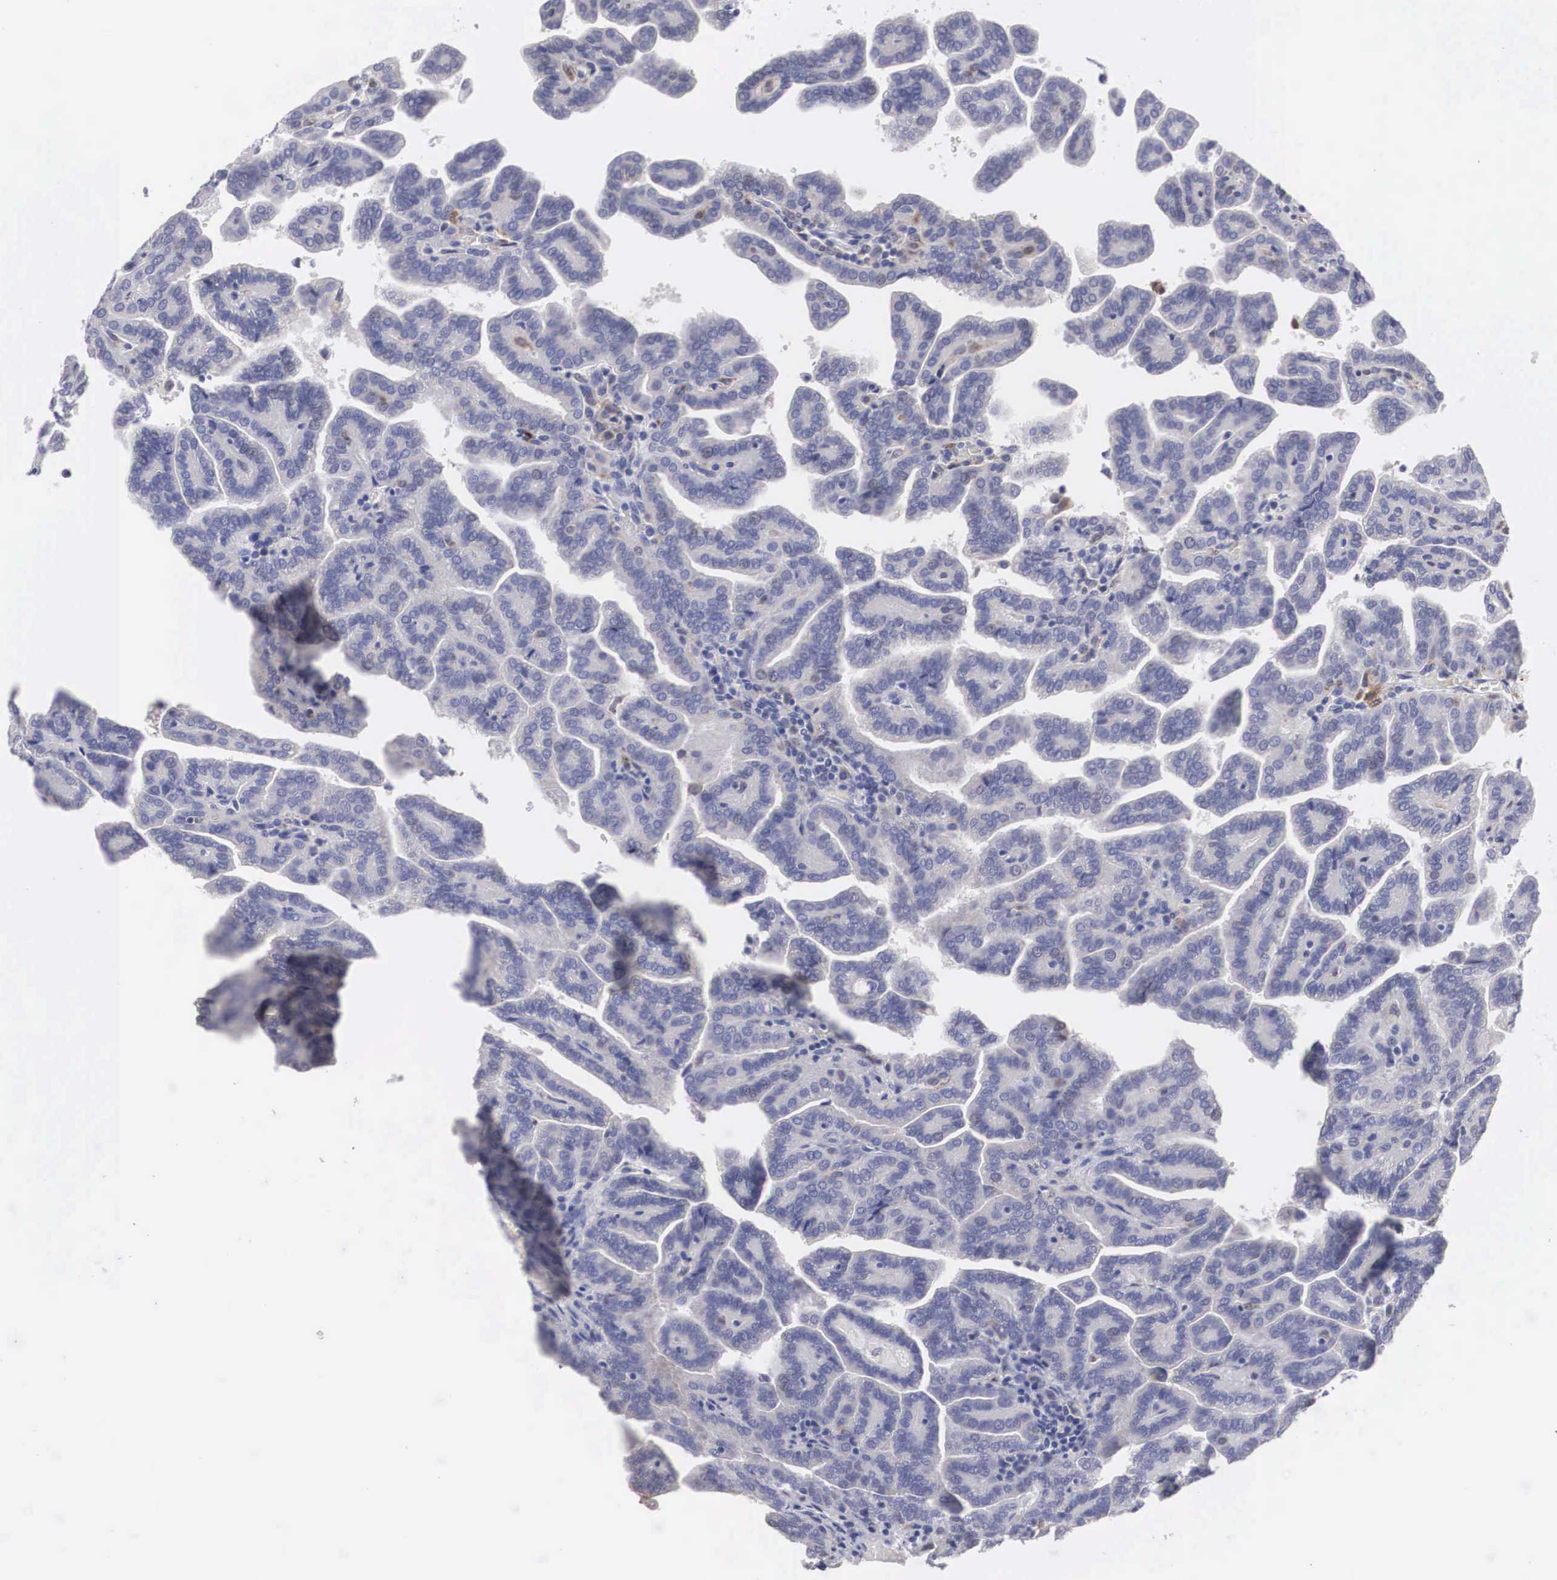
{"staining": {"intensity": "negative", "quantity": "none", "location": "none"}, "tissue": "renal cancer", "cell_type": "Tumor cells", "image_type": "cancer", "snomed": [{"axis": "morphology", "description": "Adenocarcinoma, NOS"}, {"axis": "topography", "description": "Kidney"}], "caption": "Photomicrograph shows no protein positivity in tumor cells of renal adenocarcinoma tissue.", "gene": "HMOX1", "patient": {"sex": "male", "age": 61}}